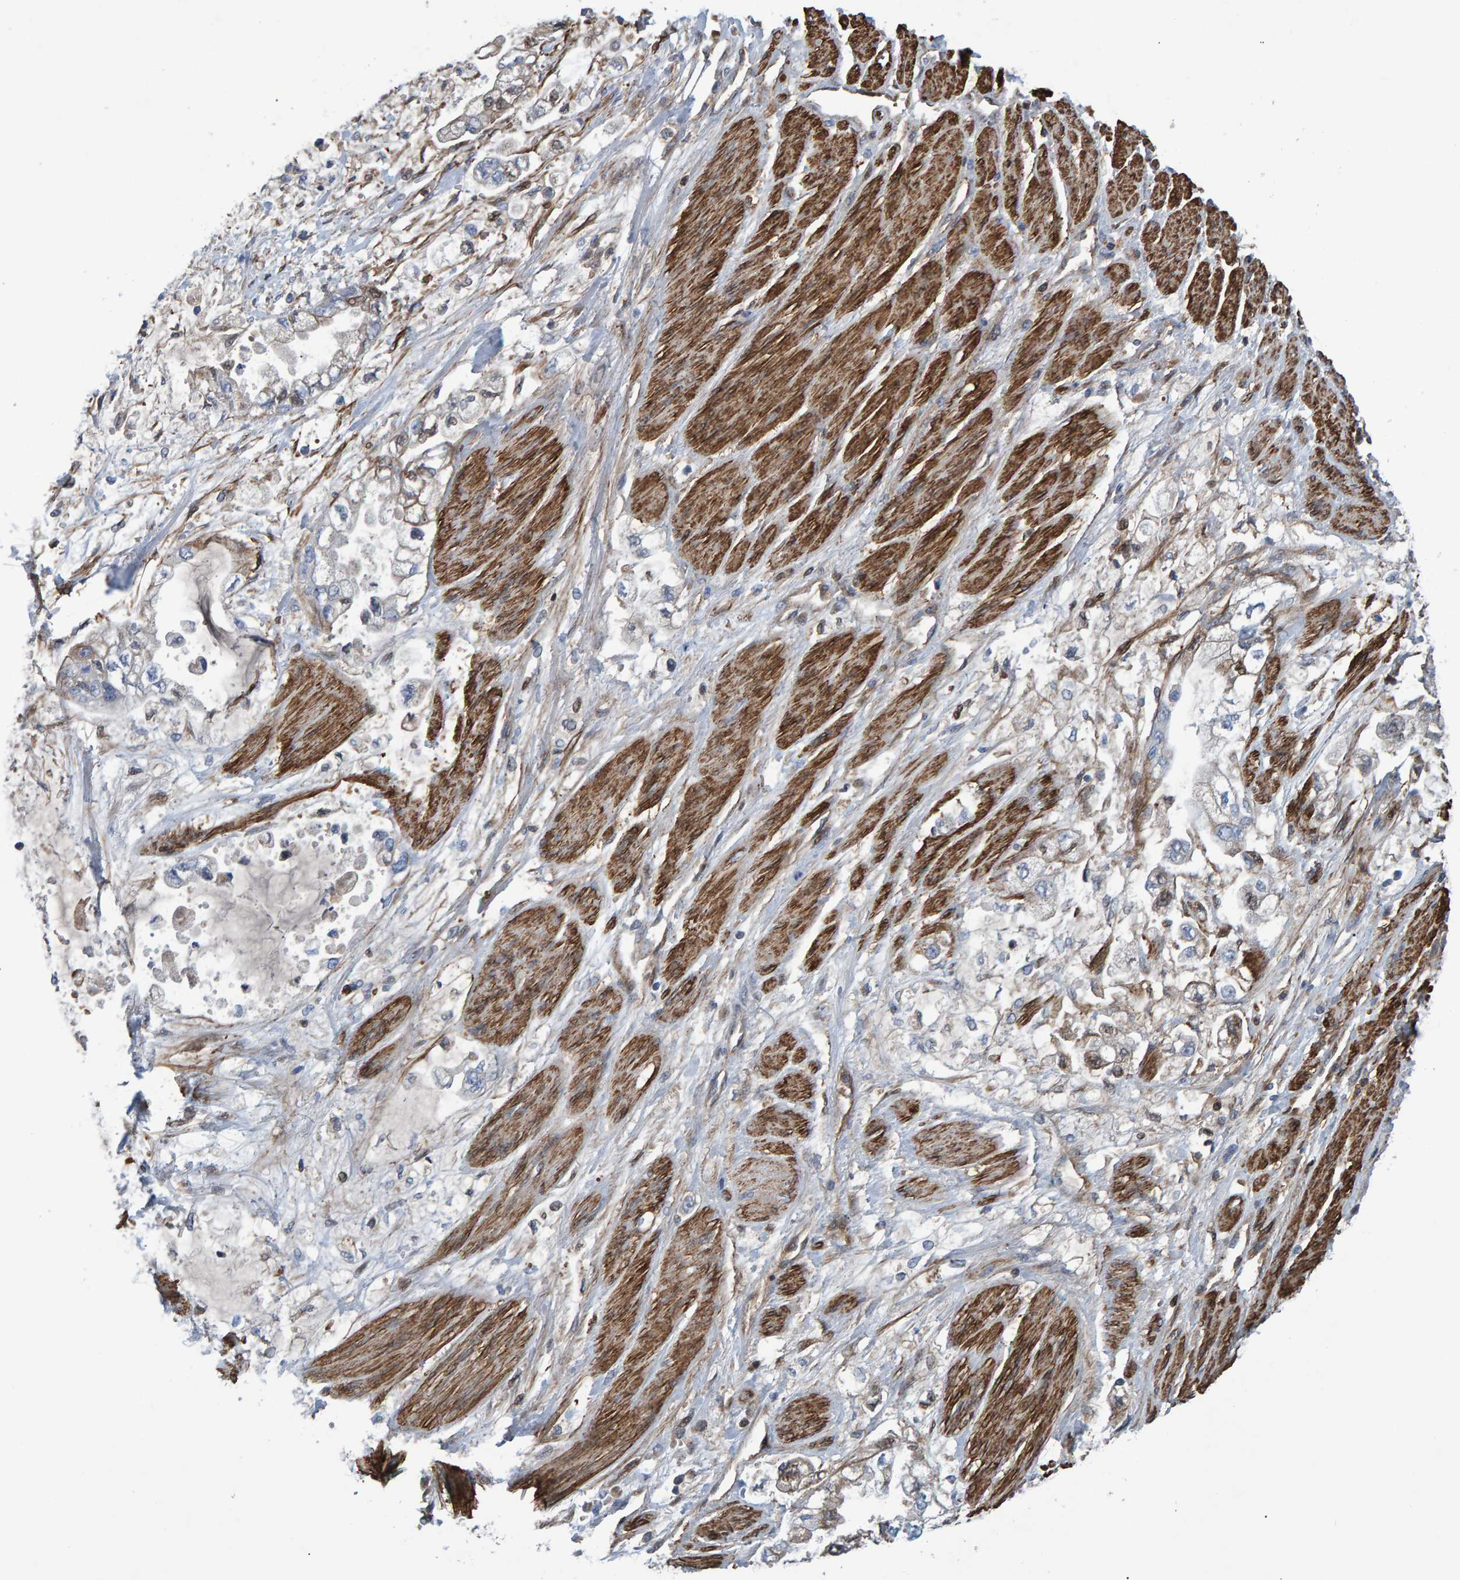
{"staining": {"intensity": "weak", "quantity": "<25%", "location": "cytoplasmic/membranous"}, "tissue": "stomach cancer", "cell_type": "Tumor cells", "image_type": "cancer", "snomed": [{"axis": "morphology", "description": "Normal tissue, NOS"}, {"axis": "morphology", "description": "Adenocarcinoma, NOS"}, {"axis": "topography", "description": "Stomach"}], "caption": "The image displays no staining of tumor cells in stomach cancer (adenocarcinoma).", "gene": "SLIT2", "patient": {"sex": "male", "age": 62}}